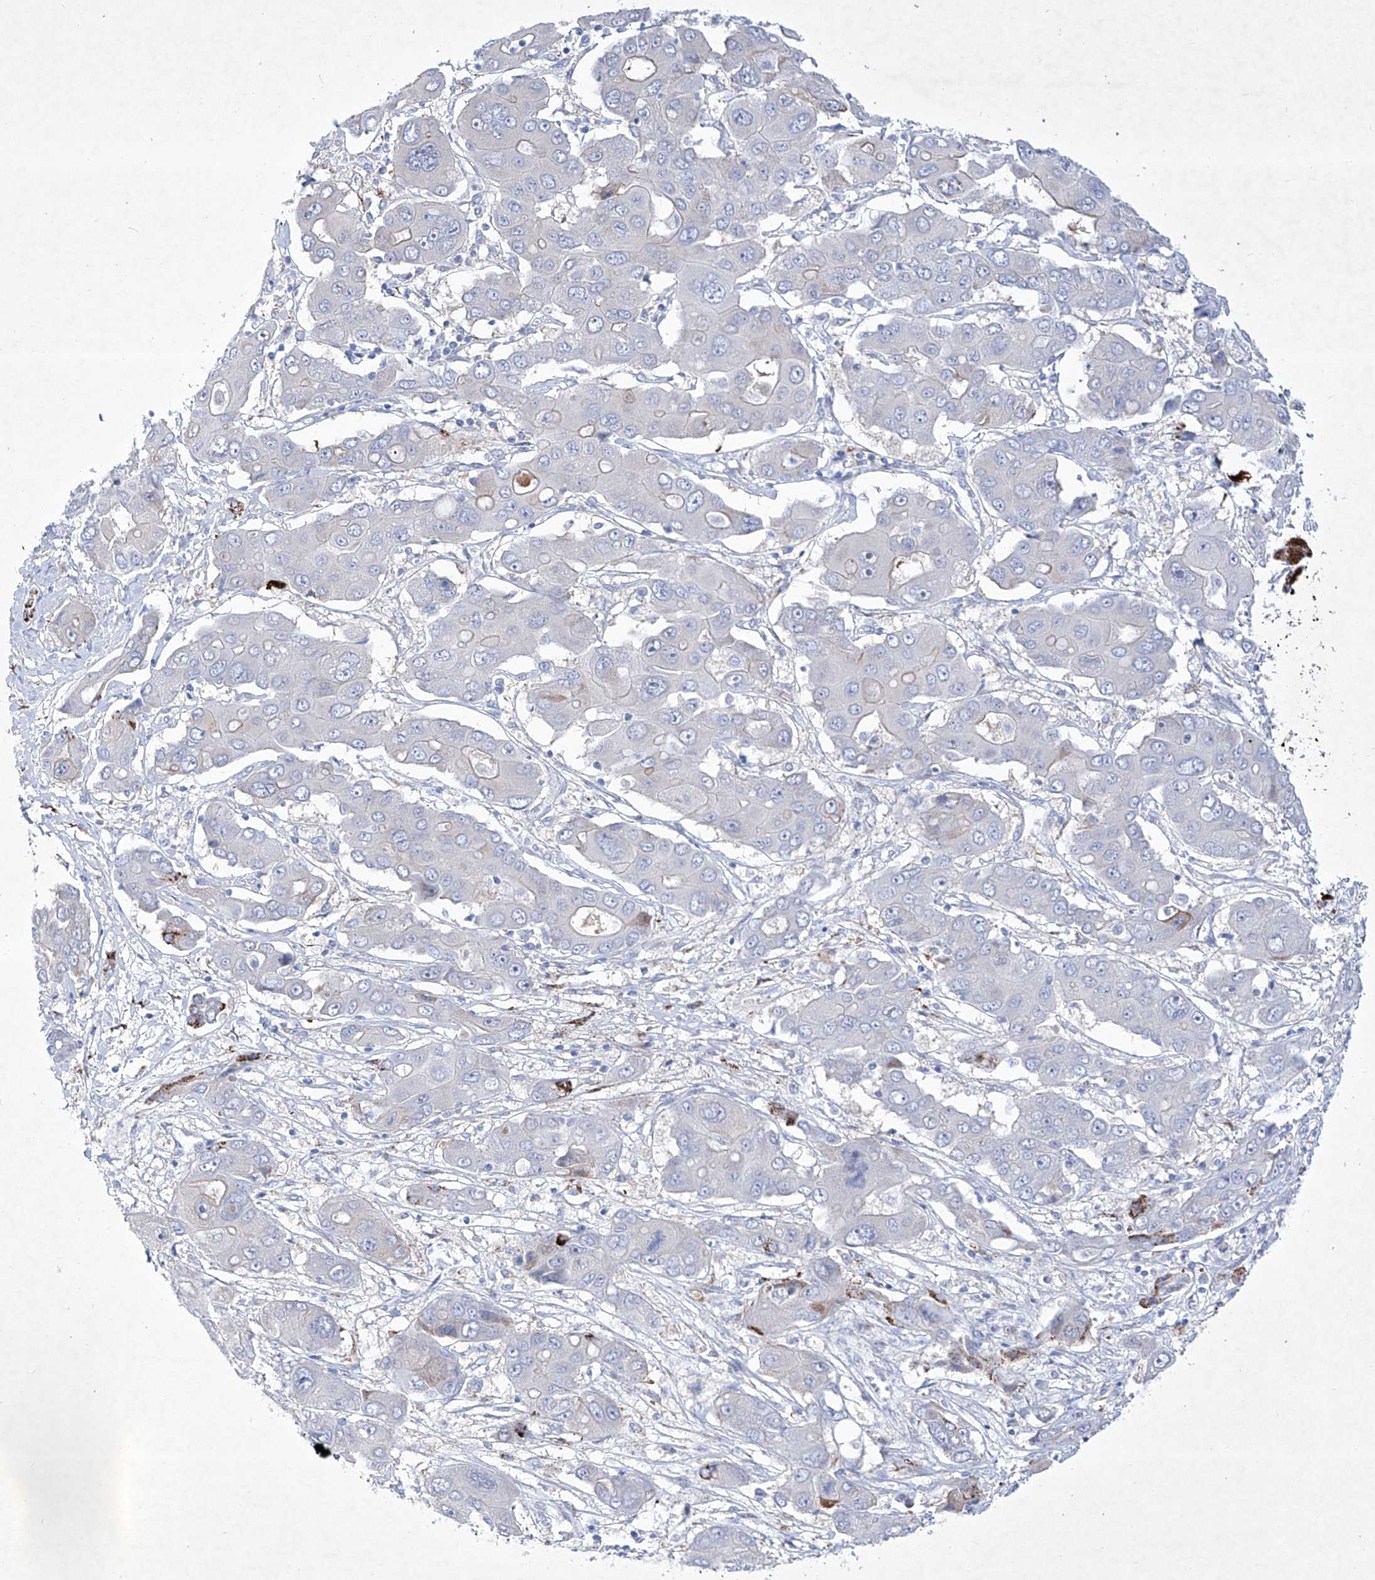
{"staining": {"intensity": "negative", "quantity": "none", "location": "none"}, "tissue": "liver cancer", "cell_type": "Tumor cells", "image_type": "cancer", "snomed": [{"axis": "morphology", "description": "Cholangiocarcinoma"}, {"axis": "topography", "description": "Liver"}], "caption": "Liver cholangiocarcinoma was stained to show a protein in brown. There is no significant staining in tumor cells.", "gene": "C1orf87", "patient": {"sex": "male", "age": 67}}